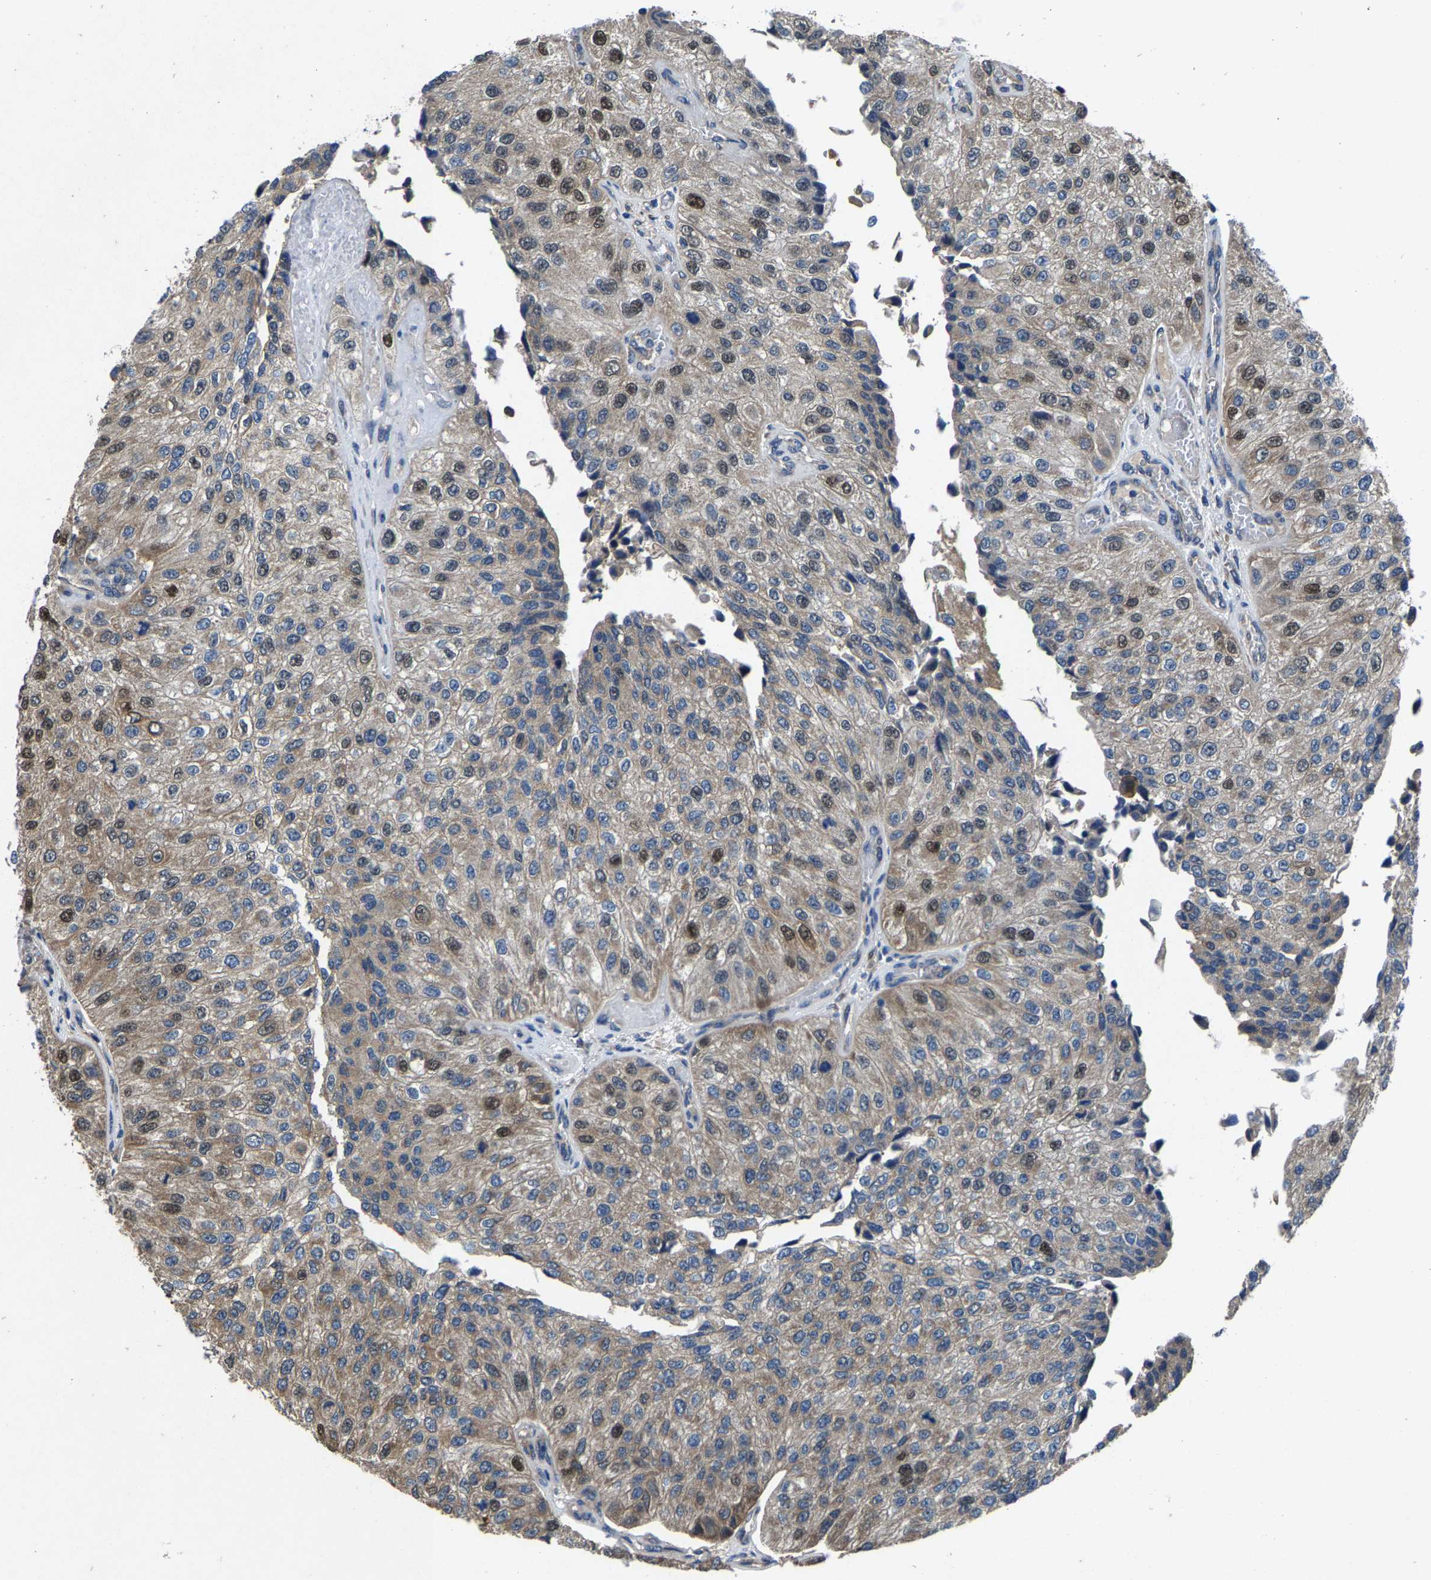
{"staining": {"intensity": "weak", "quantity": ">75%", "location": "cytoplasmic/membranous,nuclear"}, "tissue": "urothelial cancer", "cell_type": "Tumor cells", "image_type": "cancer", "snomed": [{"axis": "morphology", "description": "Urothelial carcinoma, High grade"}, {"axis": "topography", "description": "Kidney"}, {"axis": "topography", "description": "Urinary bladder"}], "caption": "Tumor cells display weak cytoplasmic/membranous and nuclear staining in approximately >75% of cells in urothelial cancer.", "gene": "PDP1", "patient": {"sex": "male", "age": 77}}